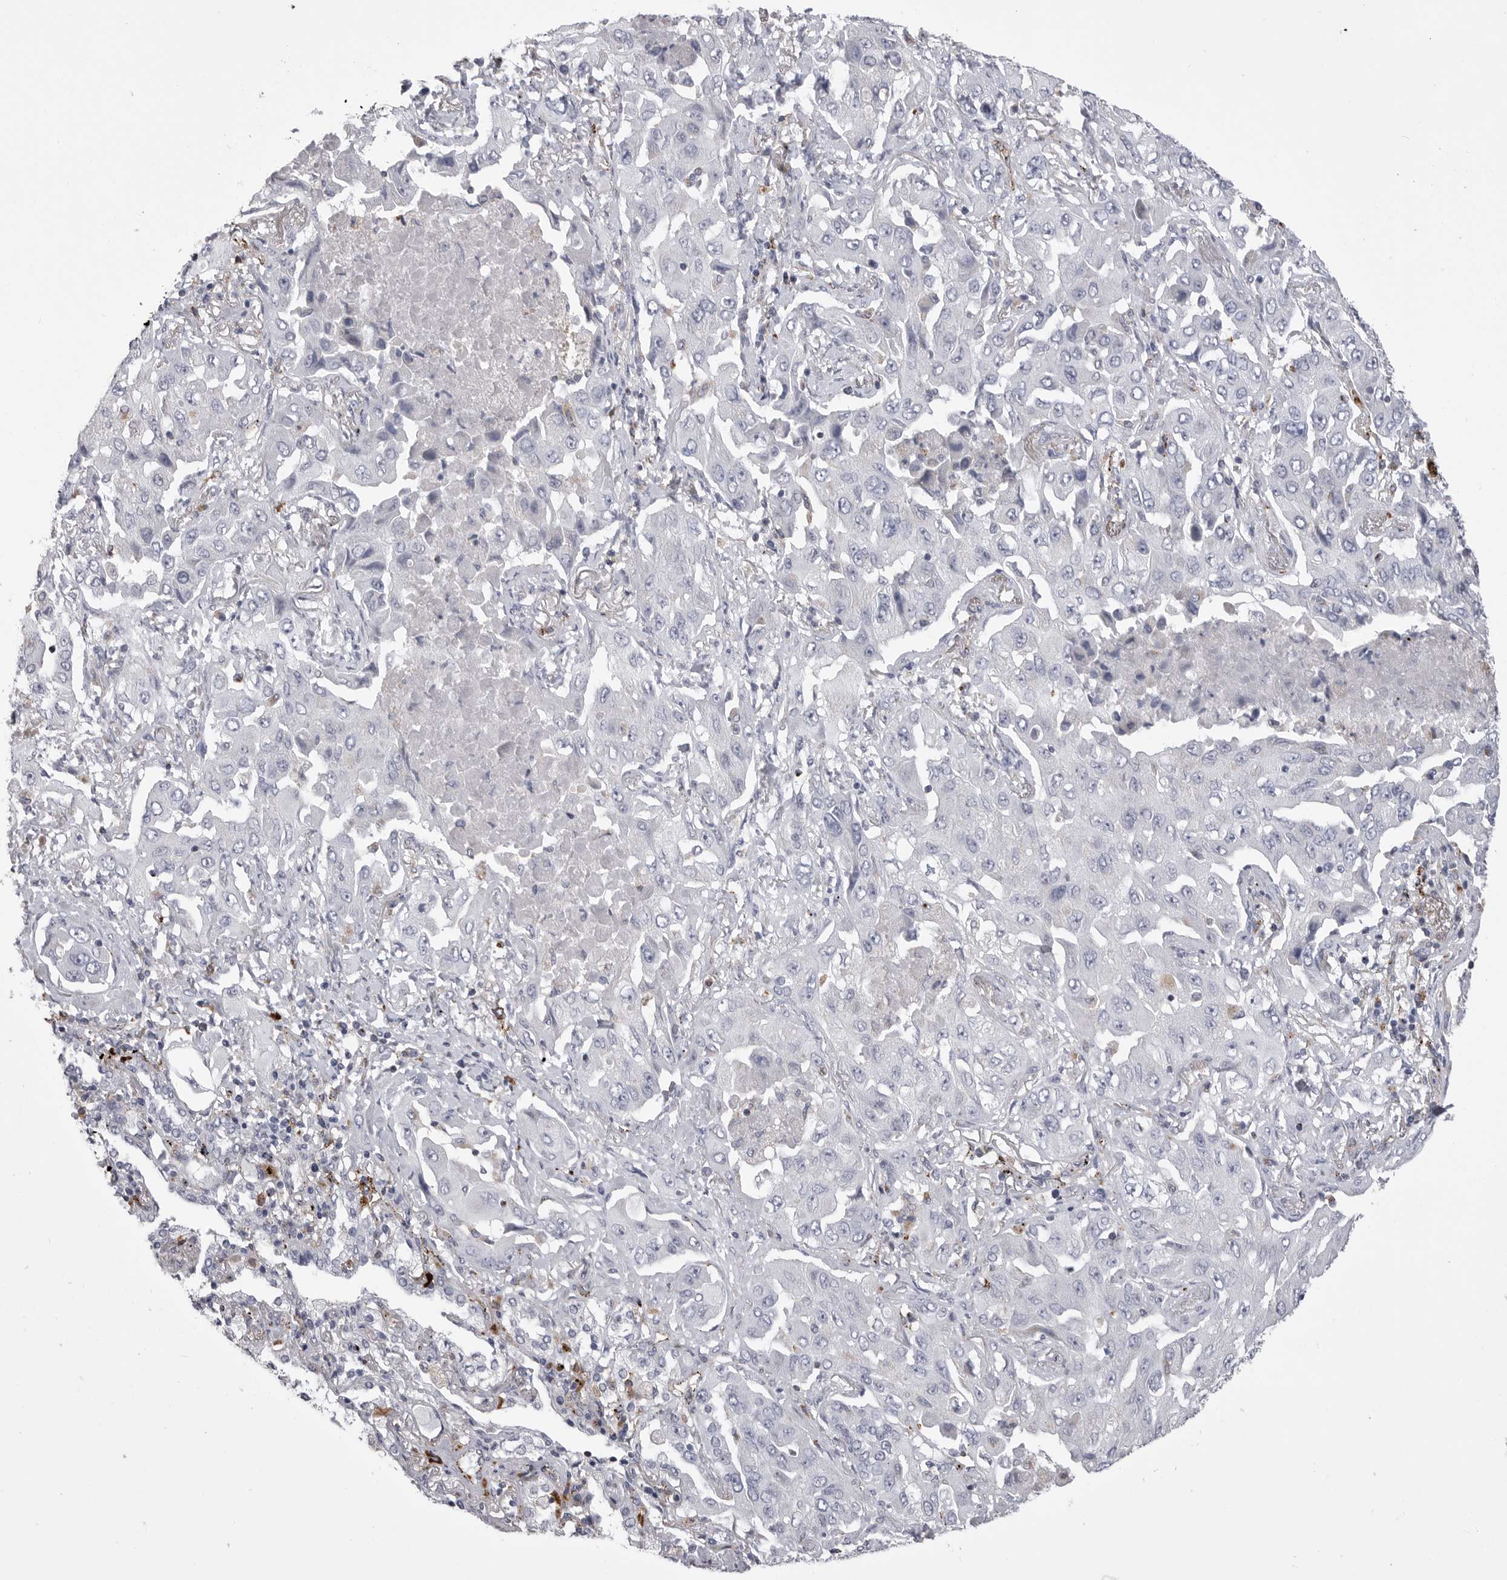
{"staining": {"intensity": "negative", "quantity": "none", "location": "none"}, "tissue": "lung cancer", "cell_type": "Tumor cells", "image_type": "cancer", "snomed": [{"axis": "morphology", "description": "Adenocarcinoma, NOS"}, {"axis": "topography", "description": "Lung"}], "caption": "DAB (3,3'-diaminobenzidine) immunohistochemical staining of human lung adenocarcinoma demonstrates no significant staining in tumor cells.", "gene": "PSPN", "patient": {"sex": "female", "age": 65}}